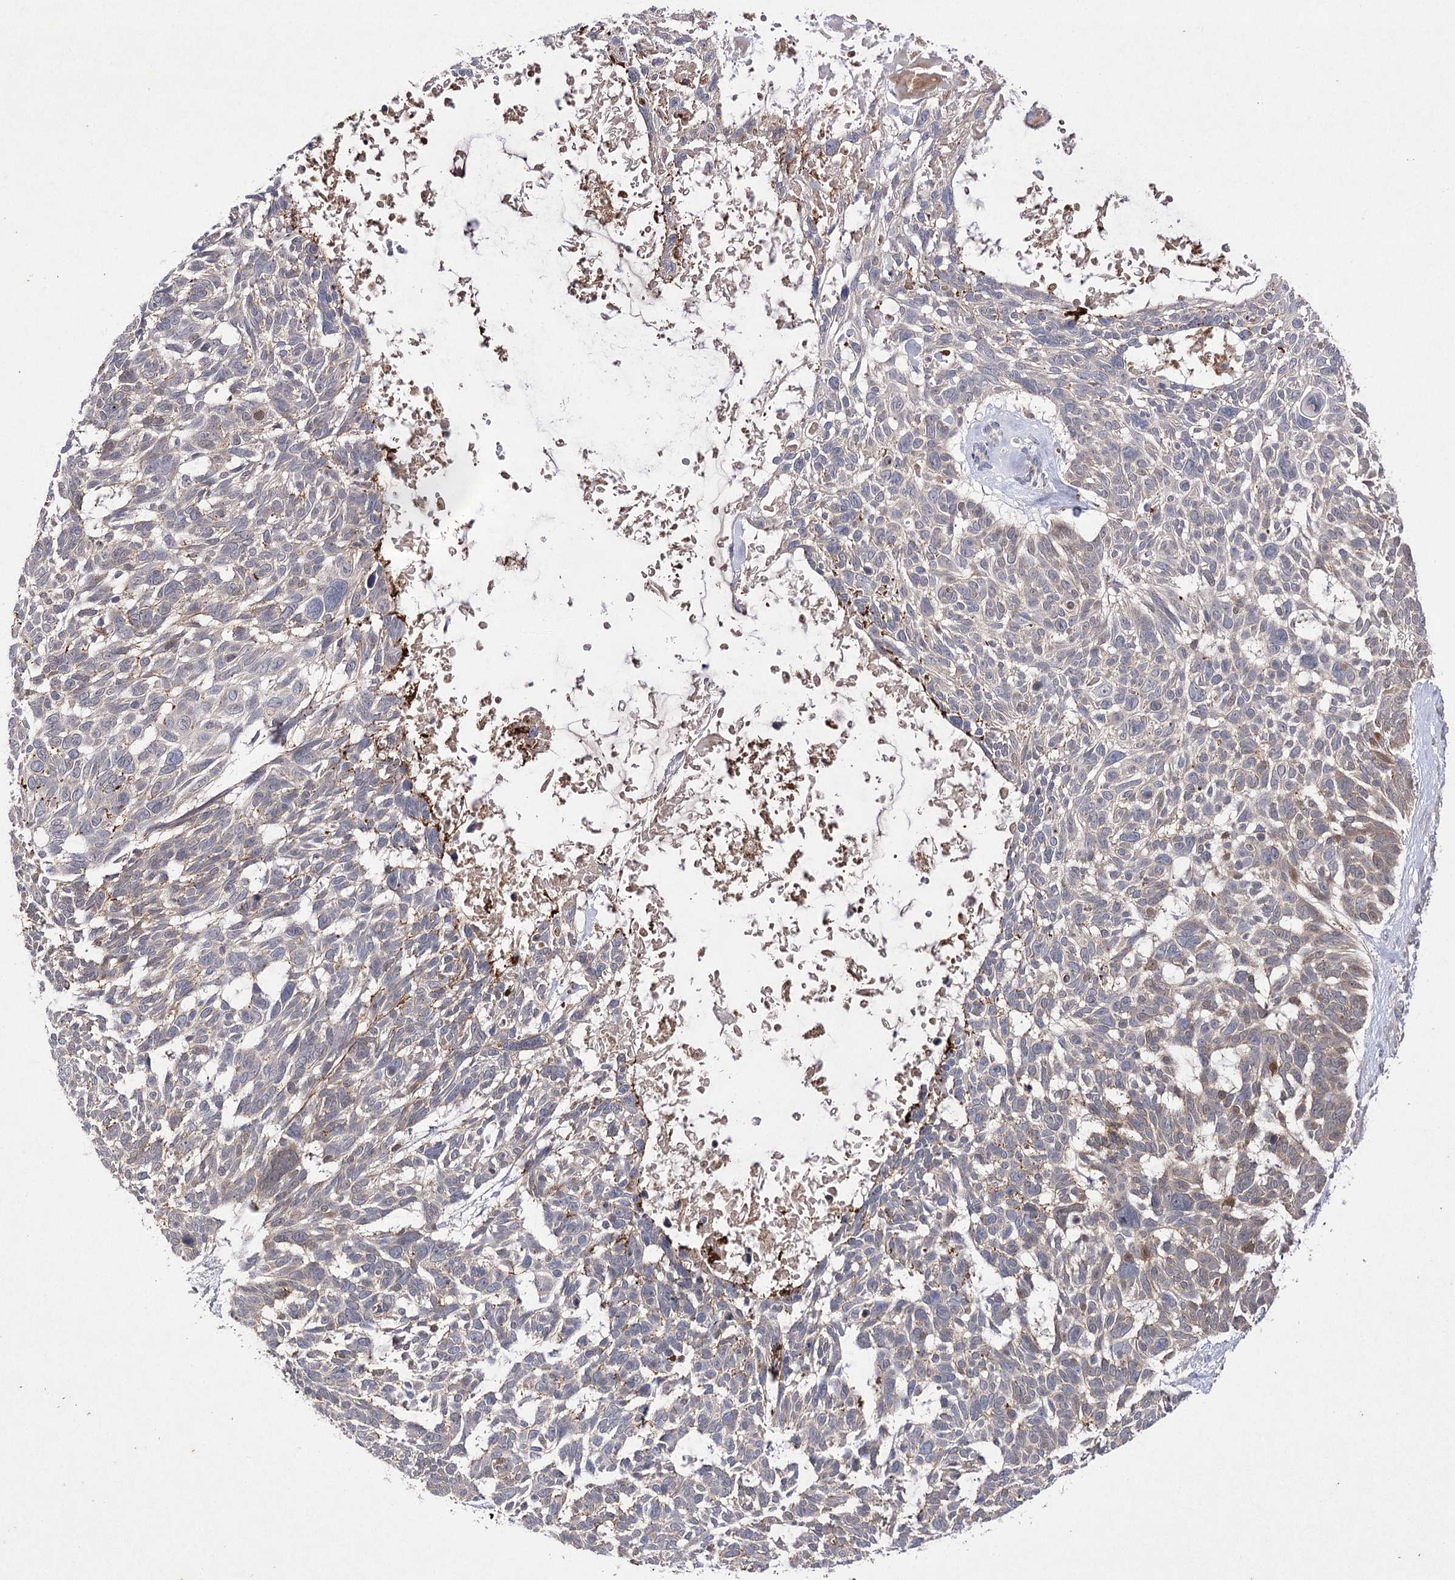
{"staining": {"intensity": "weak", "quantity": "25%-75%", "location": "cytoplasmic/membranous"}, "tissue": "skin cancer", "cell_type": "Tumor cells", "image_type": "cancer", "snomed": [{"axis": "morphology", "description": "Basal cell carcinoma"}, {"axis": "topography", "description": "Skin"}], "caption": "Skin basal cell carcinoma tissue displays weak cytoplasmic/membranous expression in about 25%-75% of tumor cells", "gene": "BCR", "patient": {"sex": "male", "age": 88}}